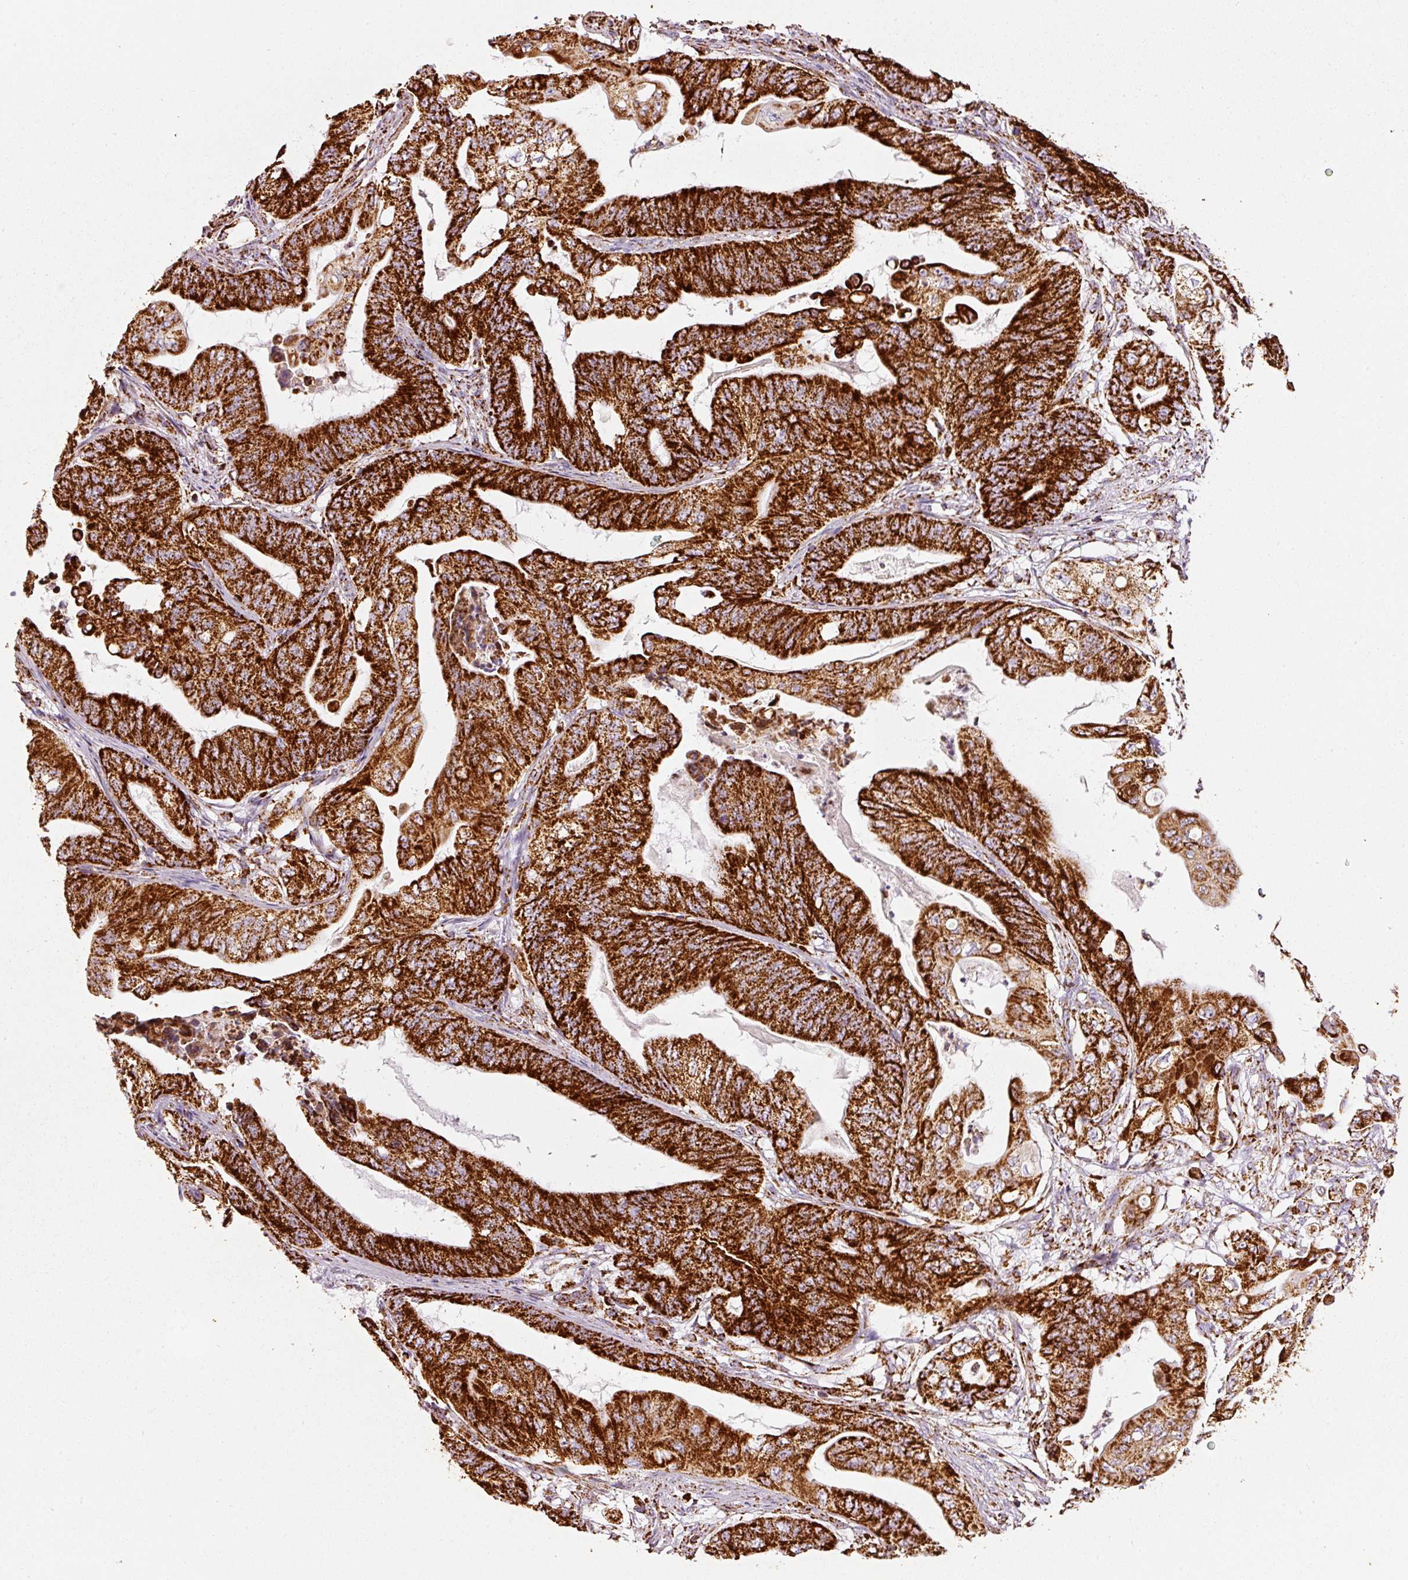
{"staining": {"intensity": "strong", "quantity": ">75%", "location": "cytoplasmic/membranous"}, "tissue": "stomach cancer", "cell_type": "Tumor cells", "image_type": "cancer", "snomed": [{"axis": "morphology", "description": "Adenocarcinoma, NOS"}, {"axis": "topography", "description": "Stomach"}], "caption": "Protein expression analysis of stomach adenocarcinoma shows strong cytoplasmic/membranous positivity in approximately >75% of tumor cells.", "gene": "MT-CO2", "patient": {"sex": "female", "age": 73}}